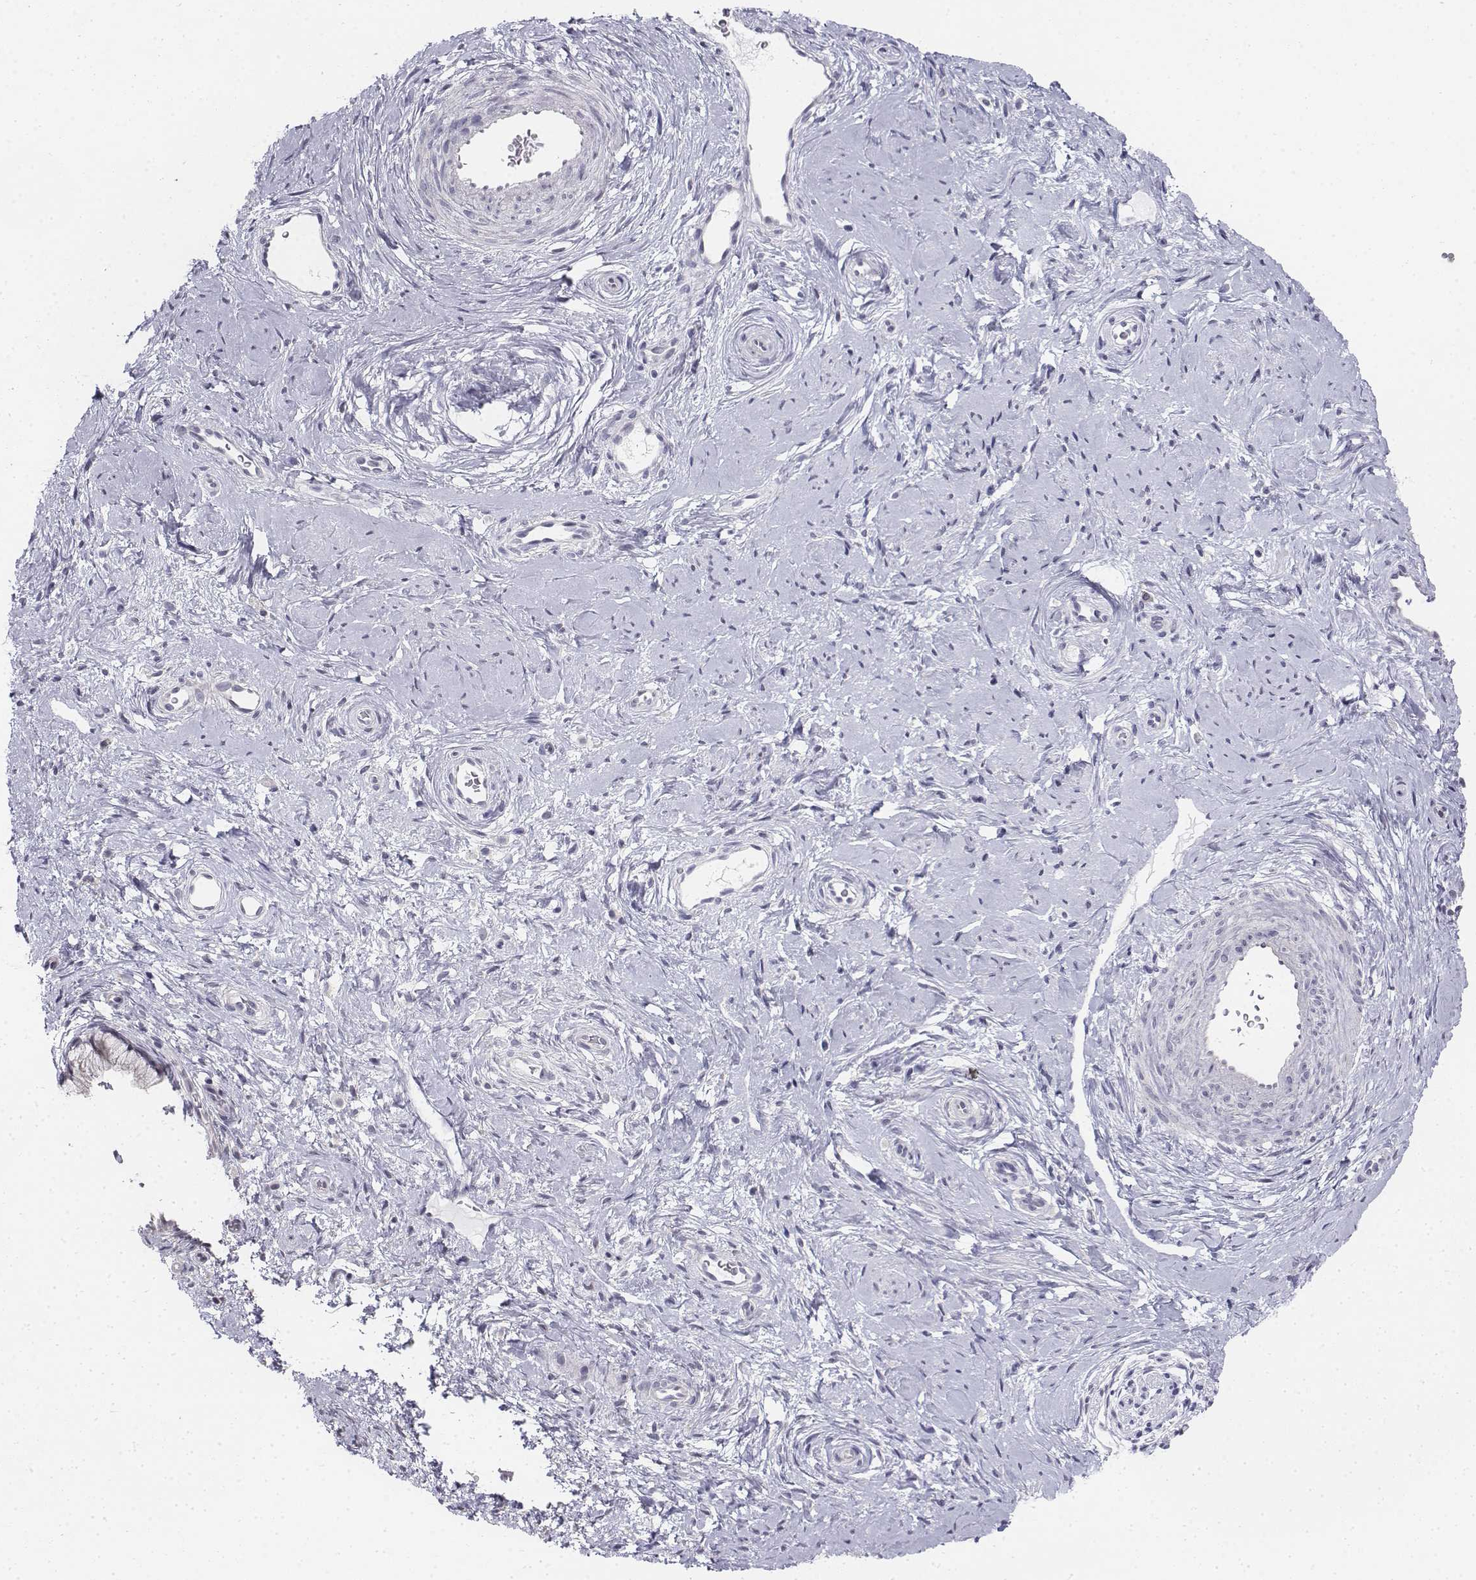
{"staining": {"intensity": "negative", "quantity": "none", "location": "none"}, "tissue": "cervix", "cell_type": "Glandular cells", "image_type": "normal", "snomed": [{"axis": "morphology", "description": "Normal tissue, NOS"}, {"axis": "topography", "description": "Cervix"}], "caption": "Immunohistochemistry (IHC) micrograph of unremarkable cervix: cervix stained with DAB (3,3'-diaminobenzidine) shows no significant protein staining in glandular cells. The staining is performed using DAB (3,3'-diaminobenzidine) brown chromogen with nuclei counter-stained in using hematoxylin.", "gene": "PENK", "patient": {"sex": "female", "age": 34}}